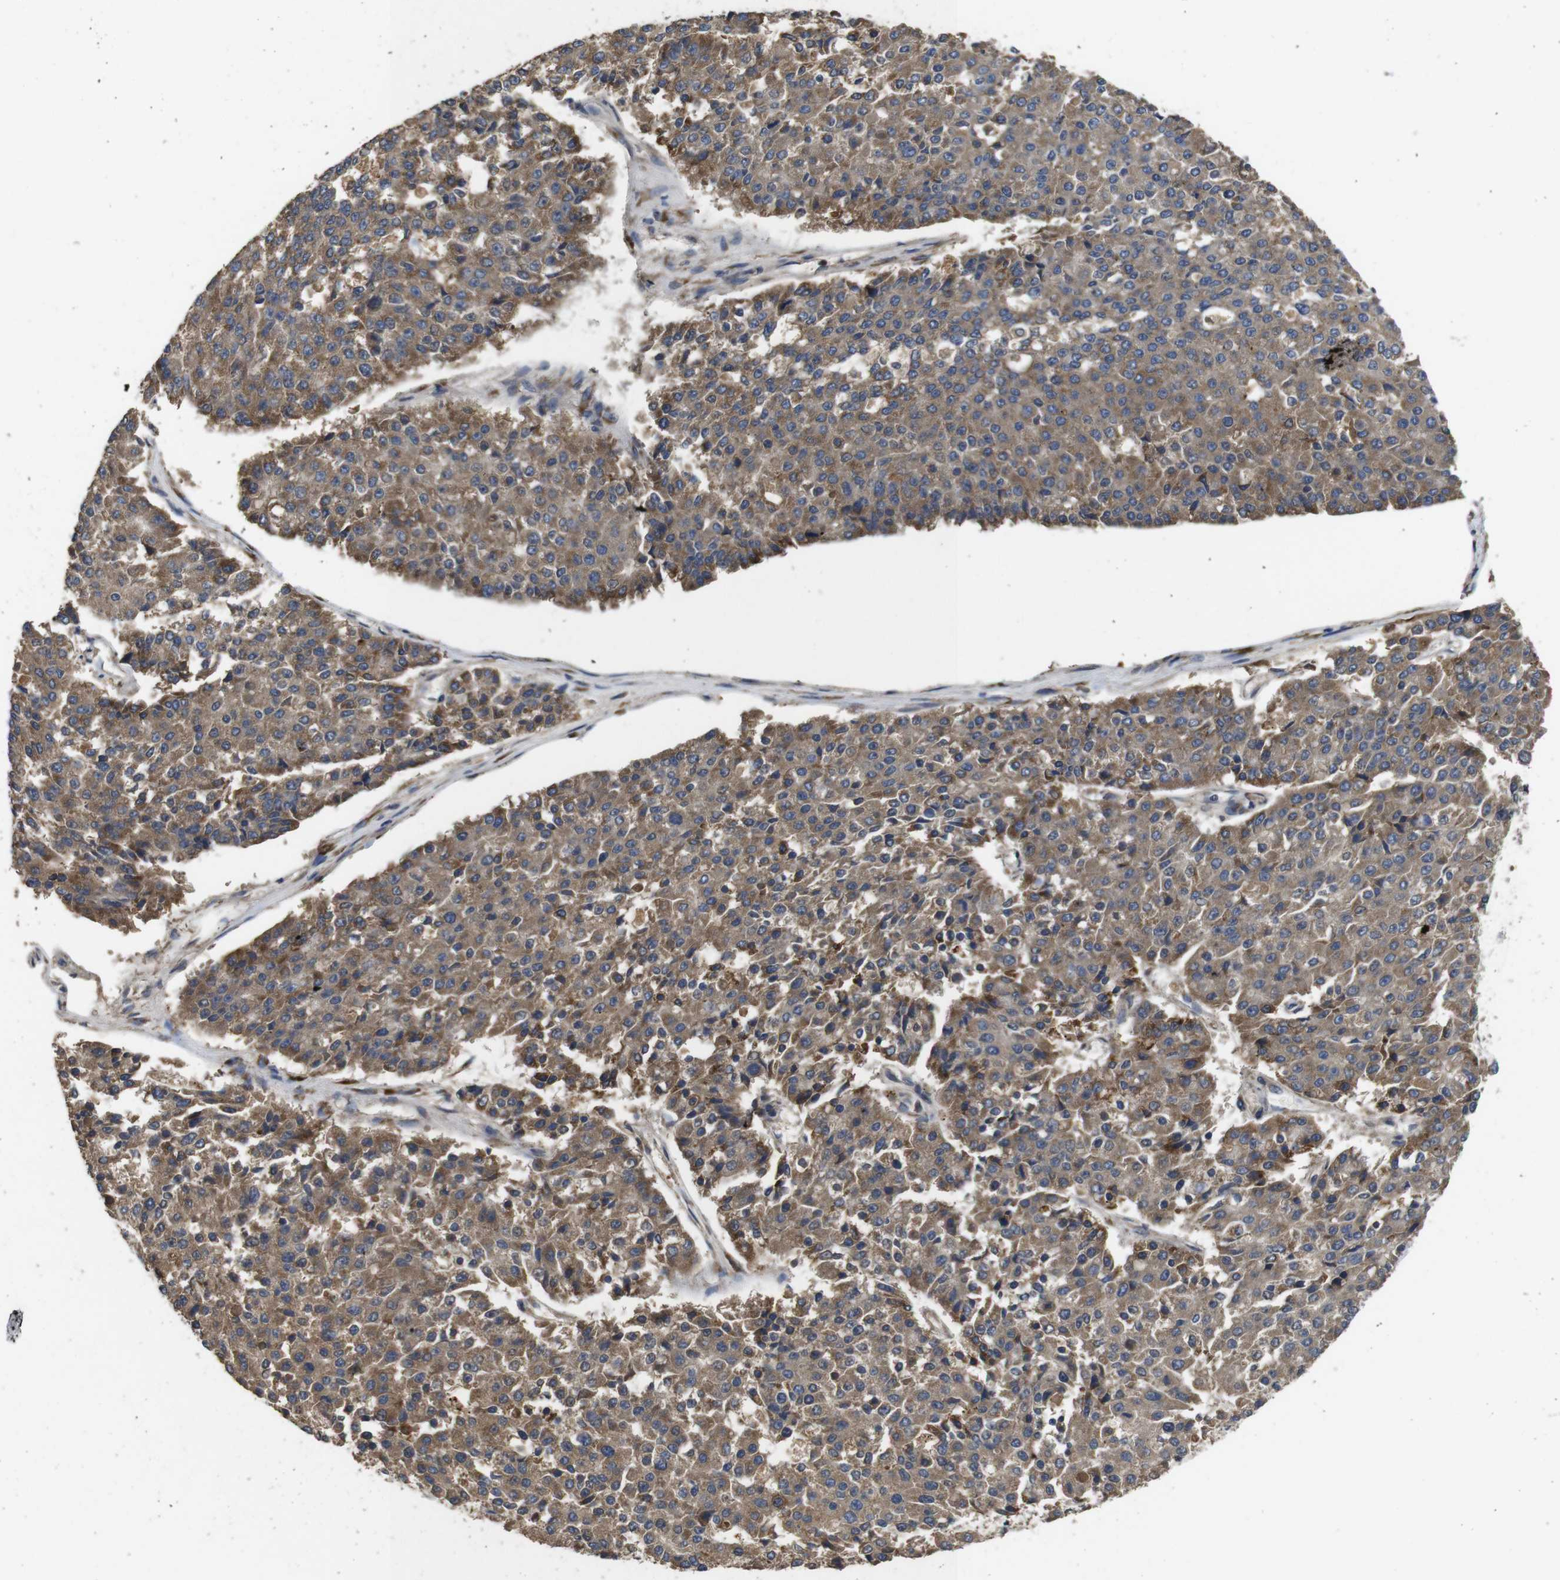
{"staining": {"intensity": "moderate", "quantity": ">75%", "location": "cytoplasmic/membranous"}, "tissue": "pancreatic cancer", "cell_type": "Tumor cells", "image_type": "cancer", "snomed": [{"axis": "morphology", "description": "Adenocarcinoma, NOS"}, {"axis": "topography", "description": "Pancreas"}], "caption": "Immunohistochemical staining of human pancreatic adenocarcinoma reveals moderate cytoplasmic/membranous protein staining in about >75% of tumor cells.", "gene": "ARHGAP24", "patient": {"sex": "male", "age": 50}}